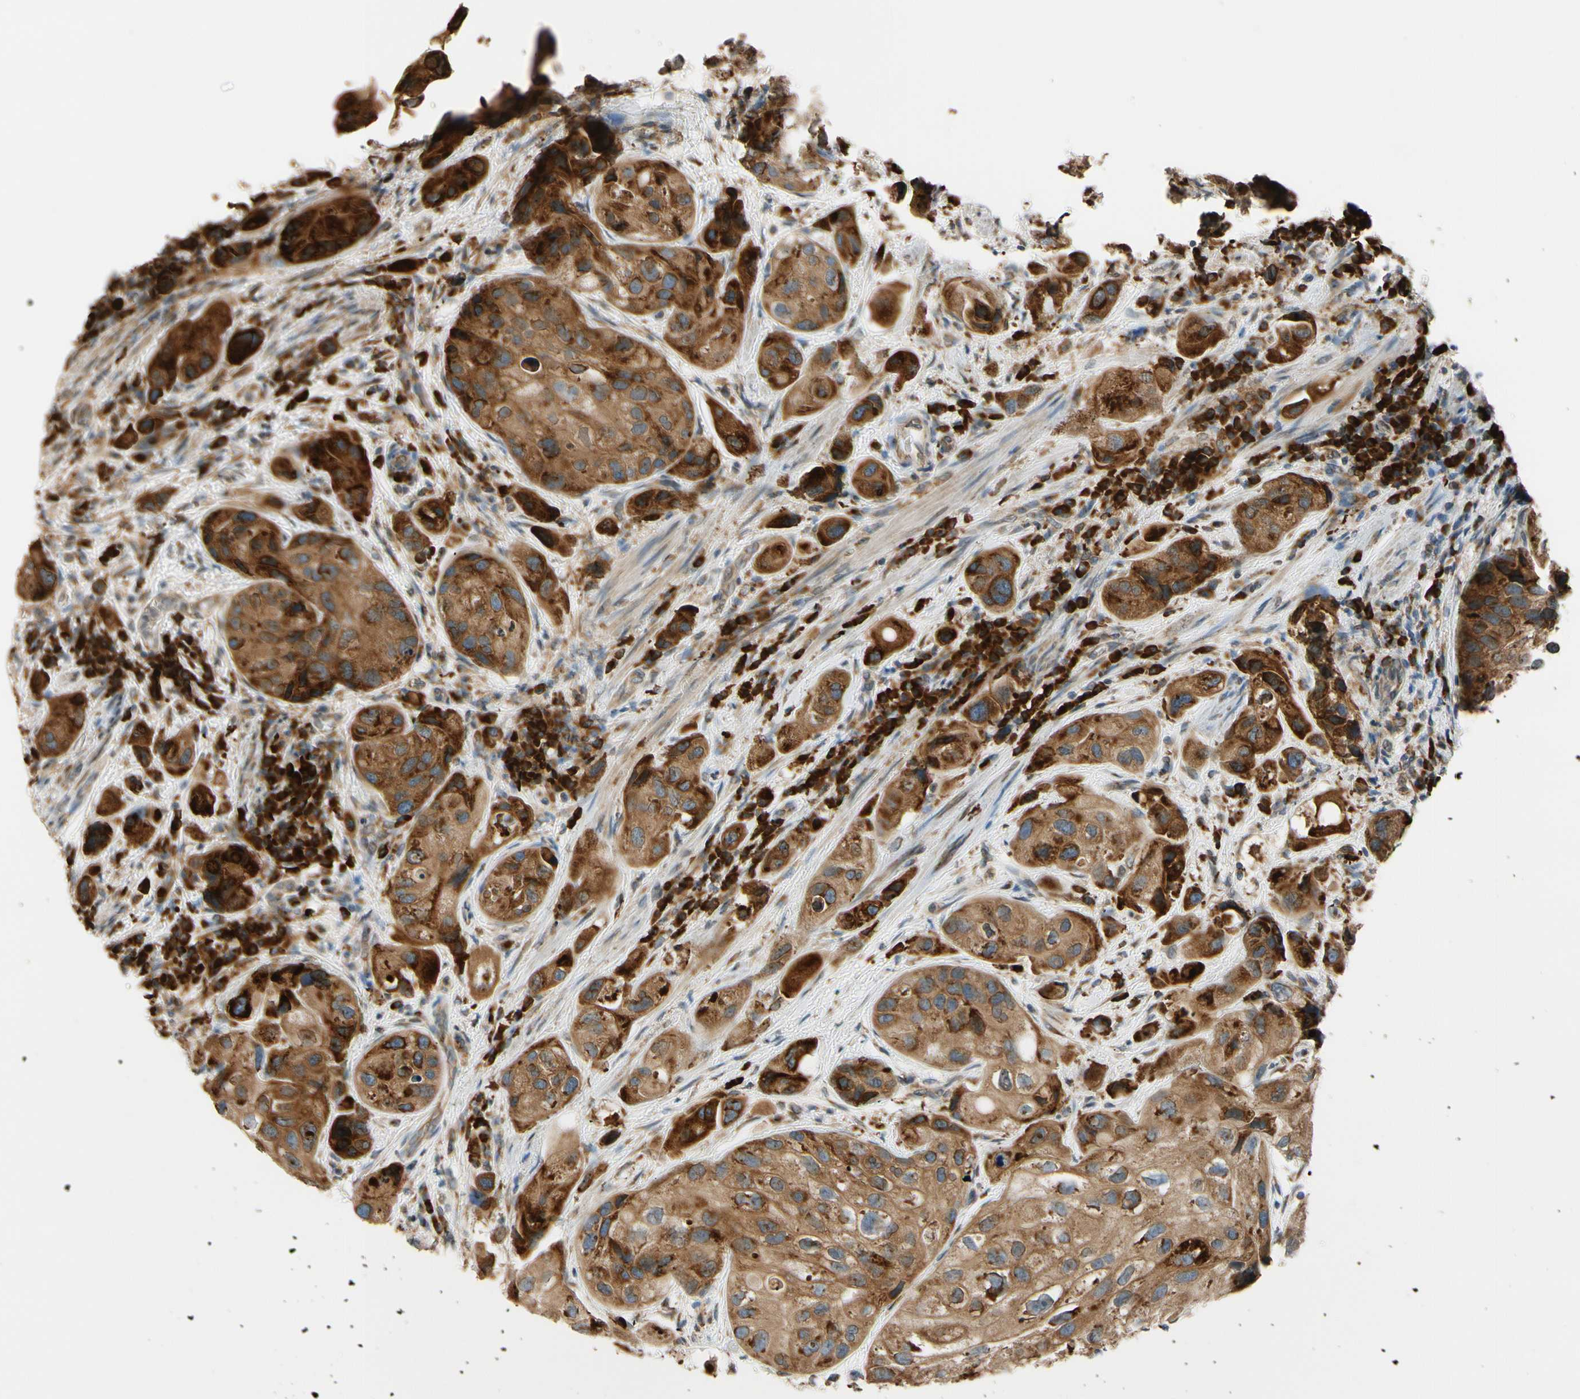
{"staining": {"intensity": "strong", "quantity": ">75%", "location": "cytoplasmic/membranous"}, "tissue": "urothelial cancer", "cell_type": "Tumor cells", "image_type": "cancer", "snomed": [{"axis": "morphology", "description": "Urothelial carcinoma, High grade"}, {"axis": "topography", "description": "Urinary bladder"}], "caption": "Protein staining shows strong cytoplasmic/membranous expression in approximately >75% of tumor cells in urothelial cancer.", "gene": "RPN2", "patient": {"sex": "female", "age": 64}}